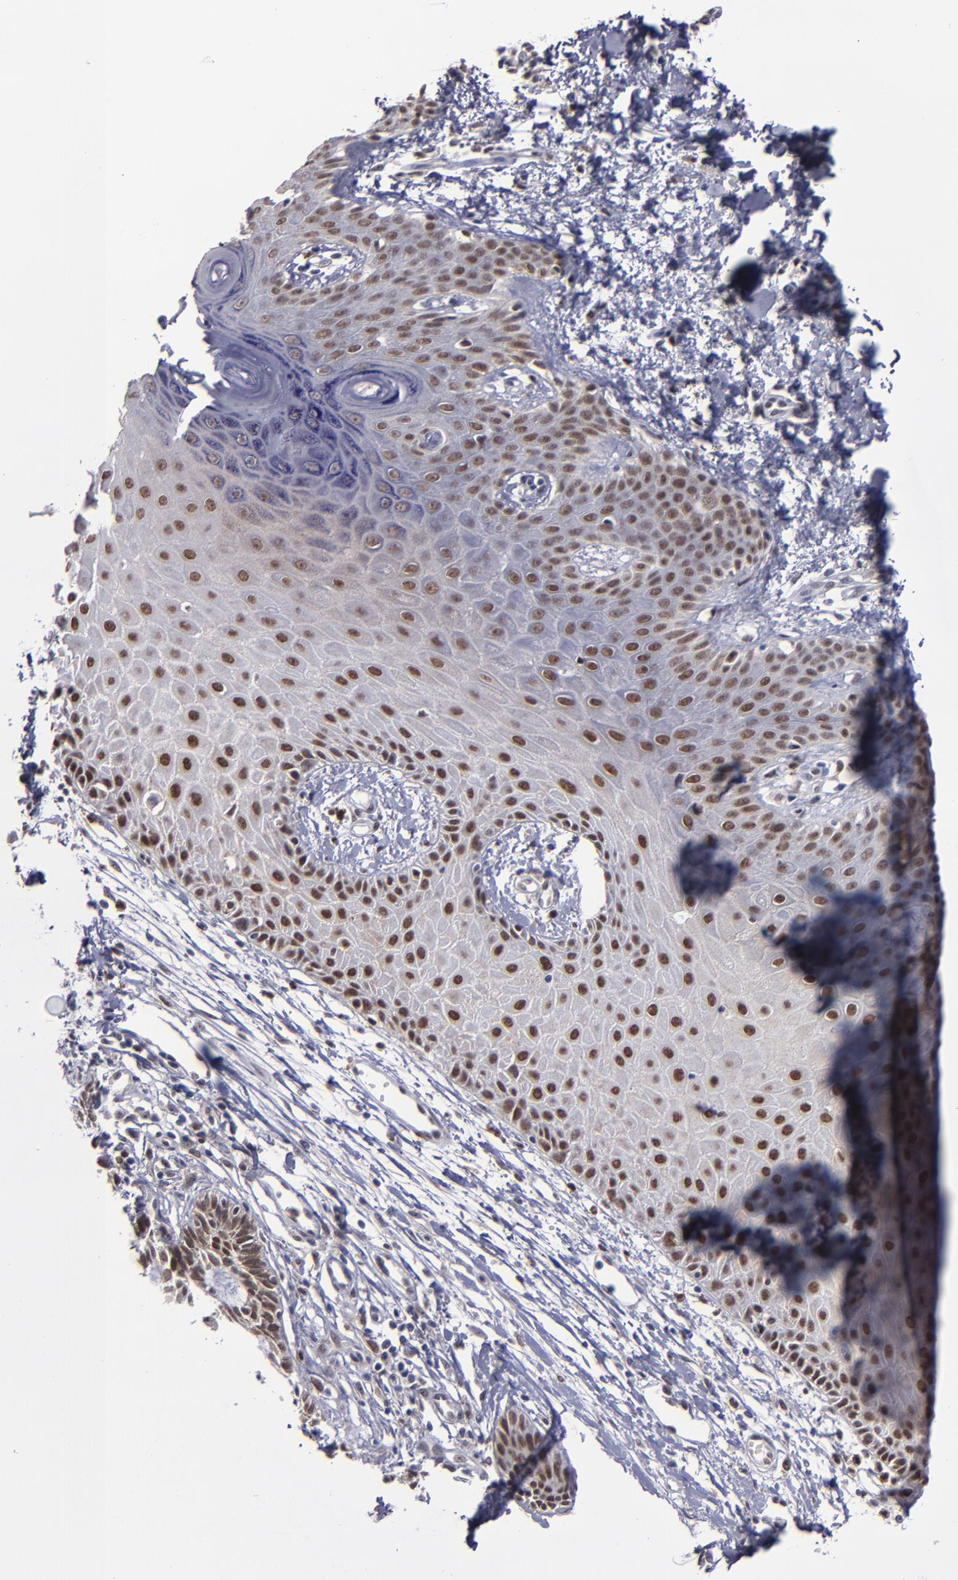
{"staining": {"intensity": "weak", "quantity": ">75%", "location": "nuclear"}, "tissue": "skin cancer", "cell_type": "Tumor cells", "image_type": "cancer", "snomed": [{"axis": "morphology", "description": "Basal cell carcinoma"}, {"axis": "topography", "description": "Skin"}], "caption": "This is an image of immunohistochemistry (IHC) staining of skin basal cell carcinoma, which shows weak positivity in the nuclear of tumor cells.", "gene": "RREB1", "patient": {"sex": "male", "age": 67}}